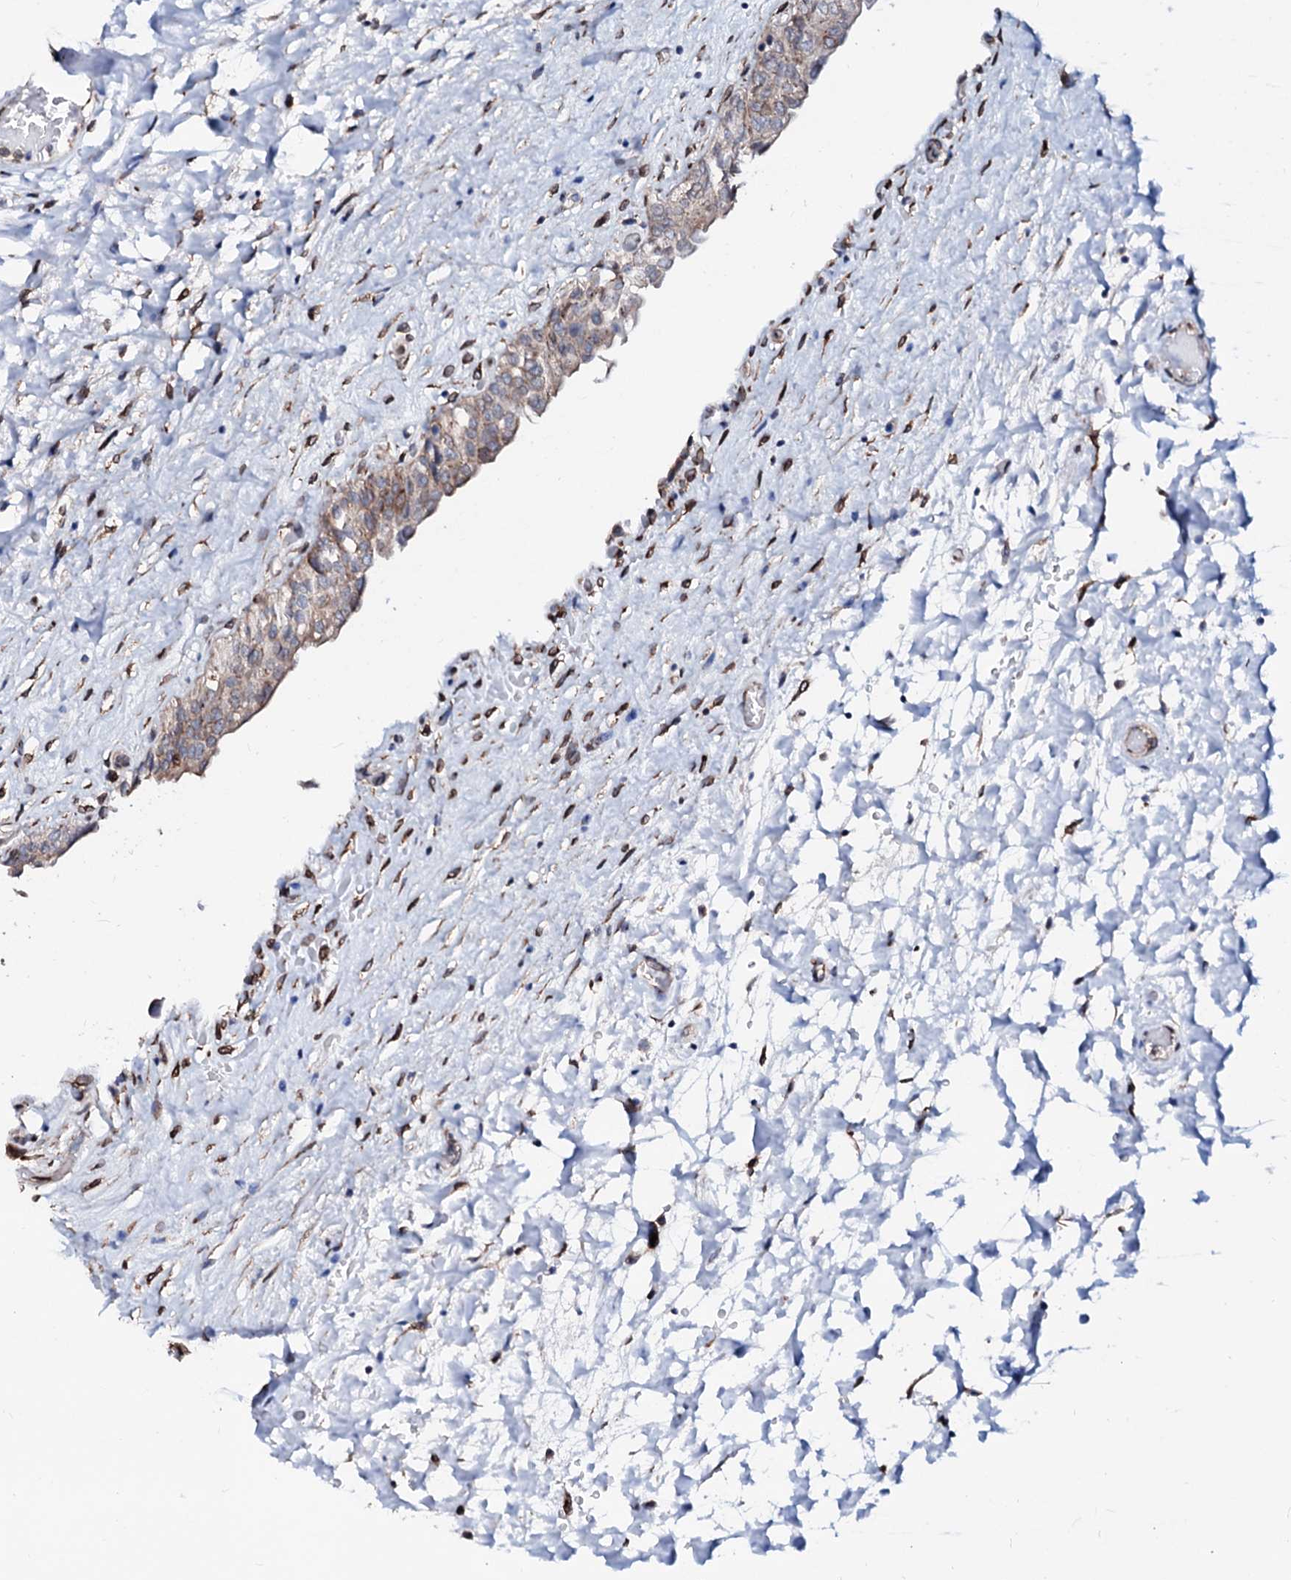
{"staining": {"intensity": "moderate", "quantity": "25%-75%", "location": "cytoplasmic/membranous"}, "tissue": "urinary bladder", "cell_type": "Urothelial cells", "image_type": "normal", "snomed": [{"axis": "morphology", "description": "Normal tissue, NOS"}, {"axis": "topography", "description": "Urinary bladder"}], "caption": "Immunohistochemical staining of normal human urinary bladder exhibits moderate cytoplasmic/membranous protein staining in approximately 25%-75% of urothelial cells. The staining was performed using DAB (3,3'-diaminobenzidine) to visualize the protein expression in brown, while the nuclei were stained in blue with hematoxylin (Magnification: 20x).", "gene": "TMCO3", "patient": {"sex": "male", "age": 74}}